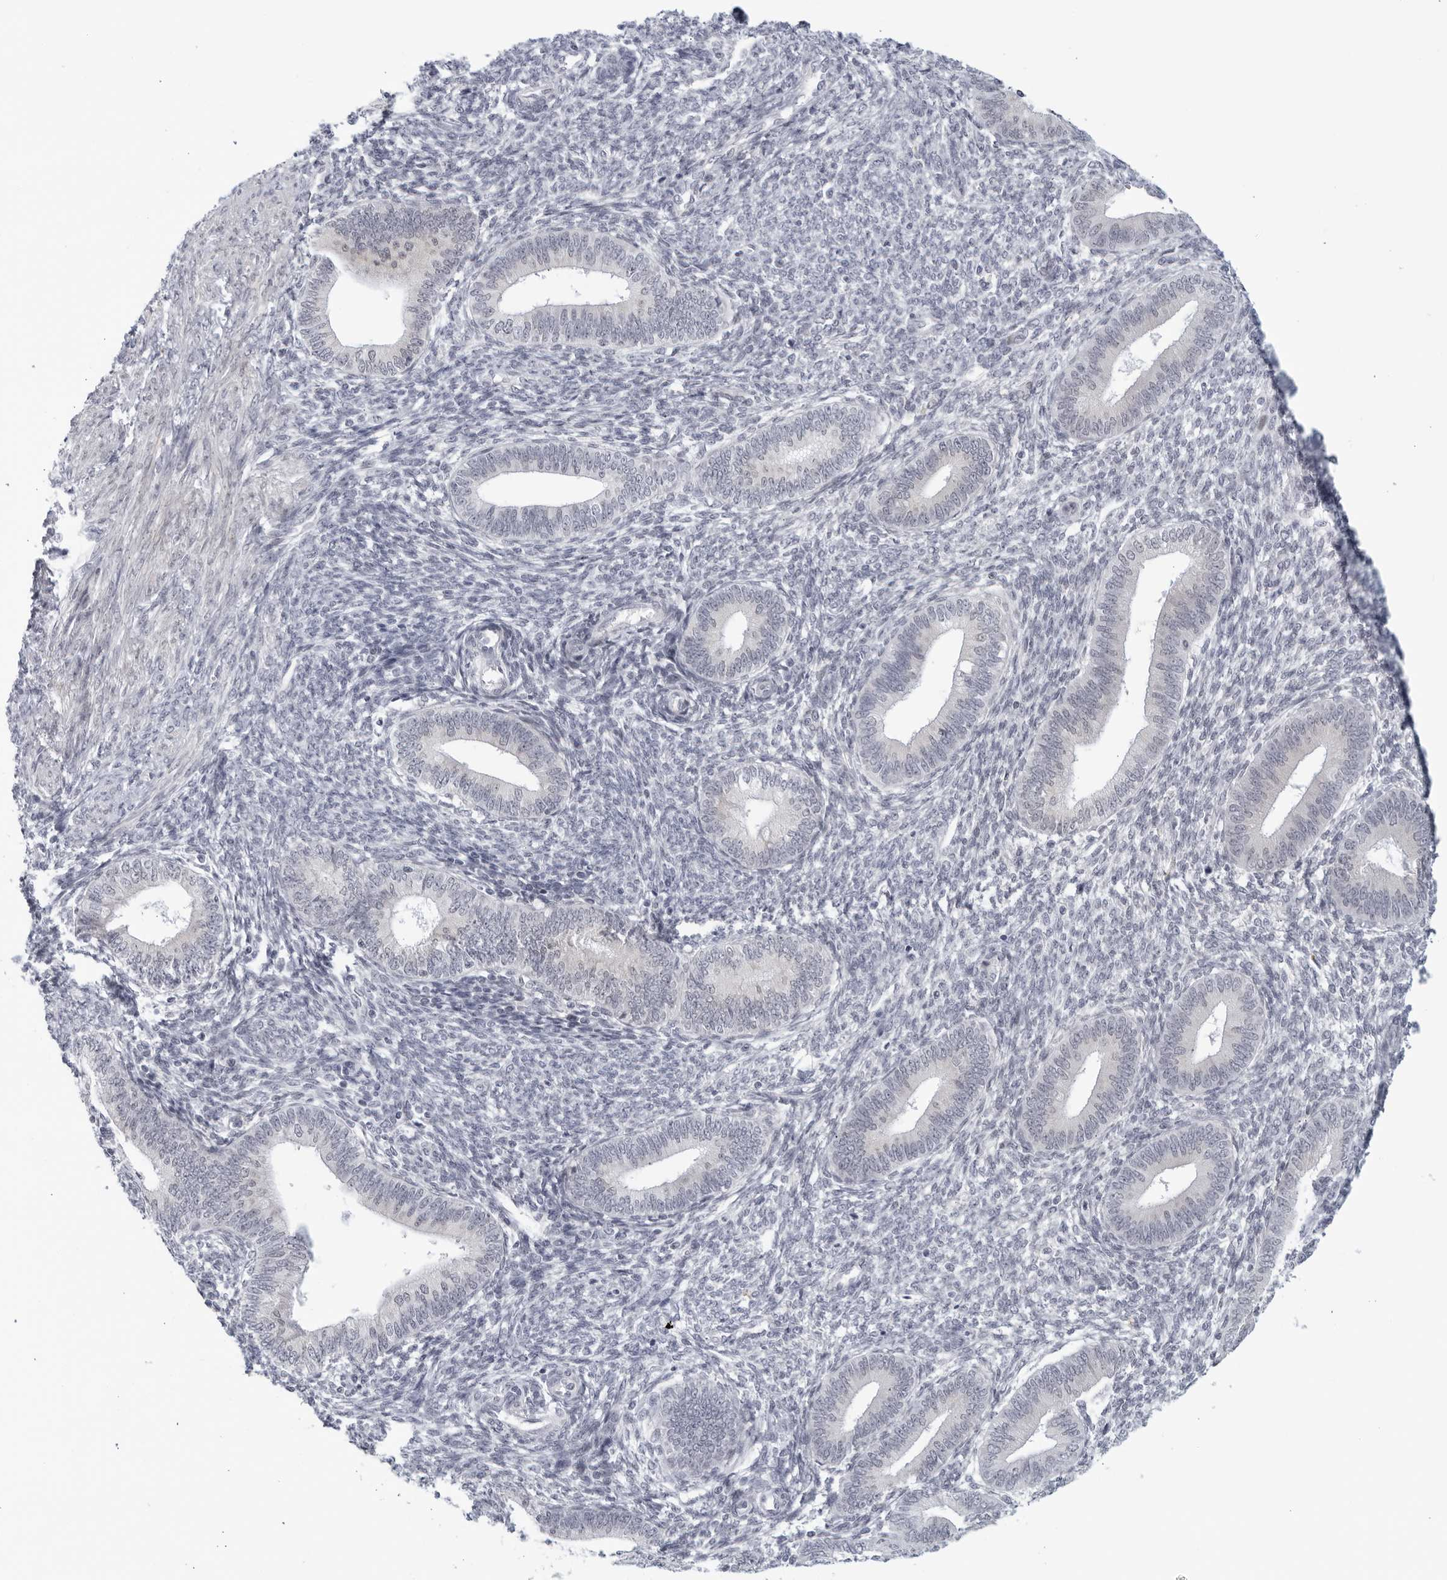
{"staining": {"intensity": "negative", "quantity": "none", "location": "none"}, "tissue": "endometrium", "cell_type": "Cells in endometrial stroma", "image_type": "normal", "snomed": [{"axis": "morphology", "description": "Normal tissue, NOS"}, {"axis": "topography", "description": "Endometrium"}], "caption": "DAB immunohistochemical staining of normal human endometrium exhibits no significant expression in cells in endometrial stroma.", "gene": "WDTC1", "patient": {"sex": "female", "age": 46}}